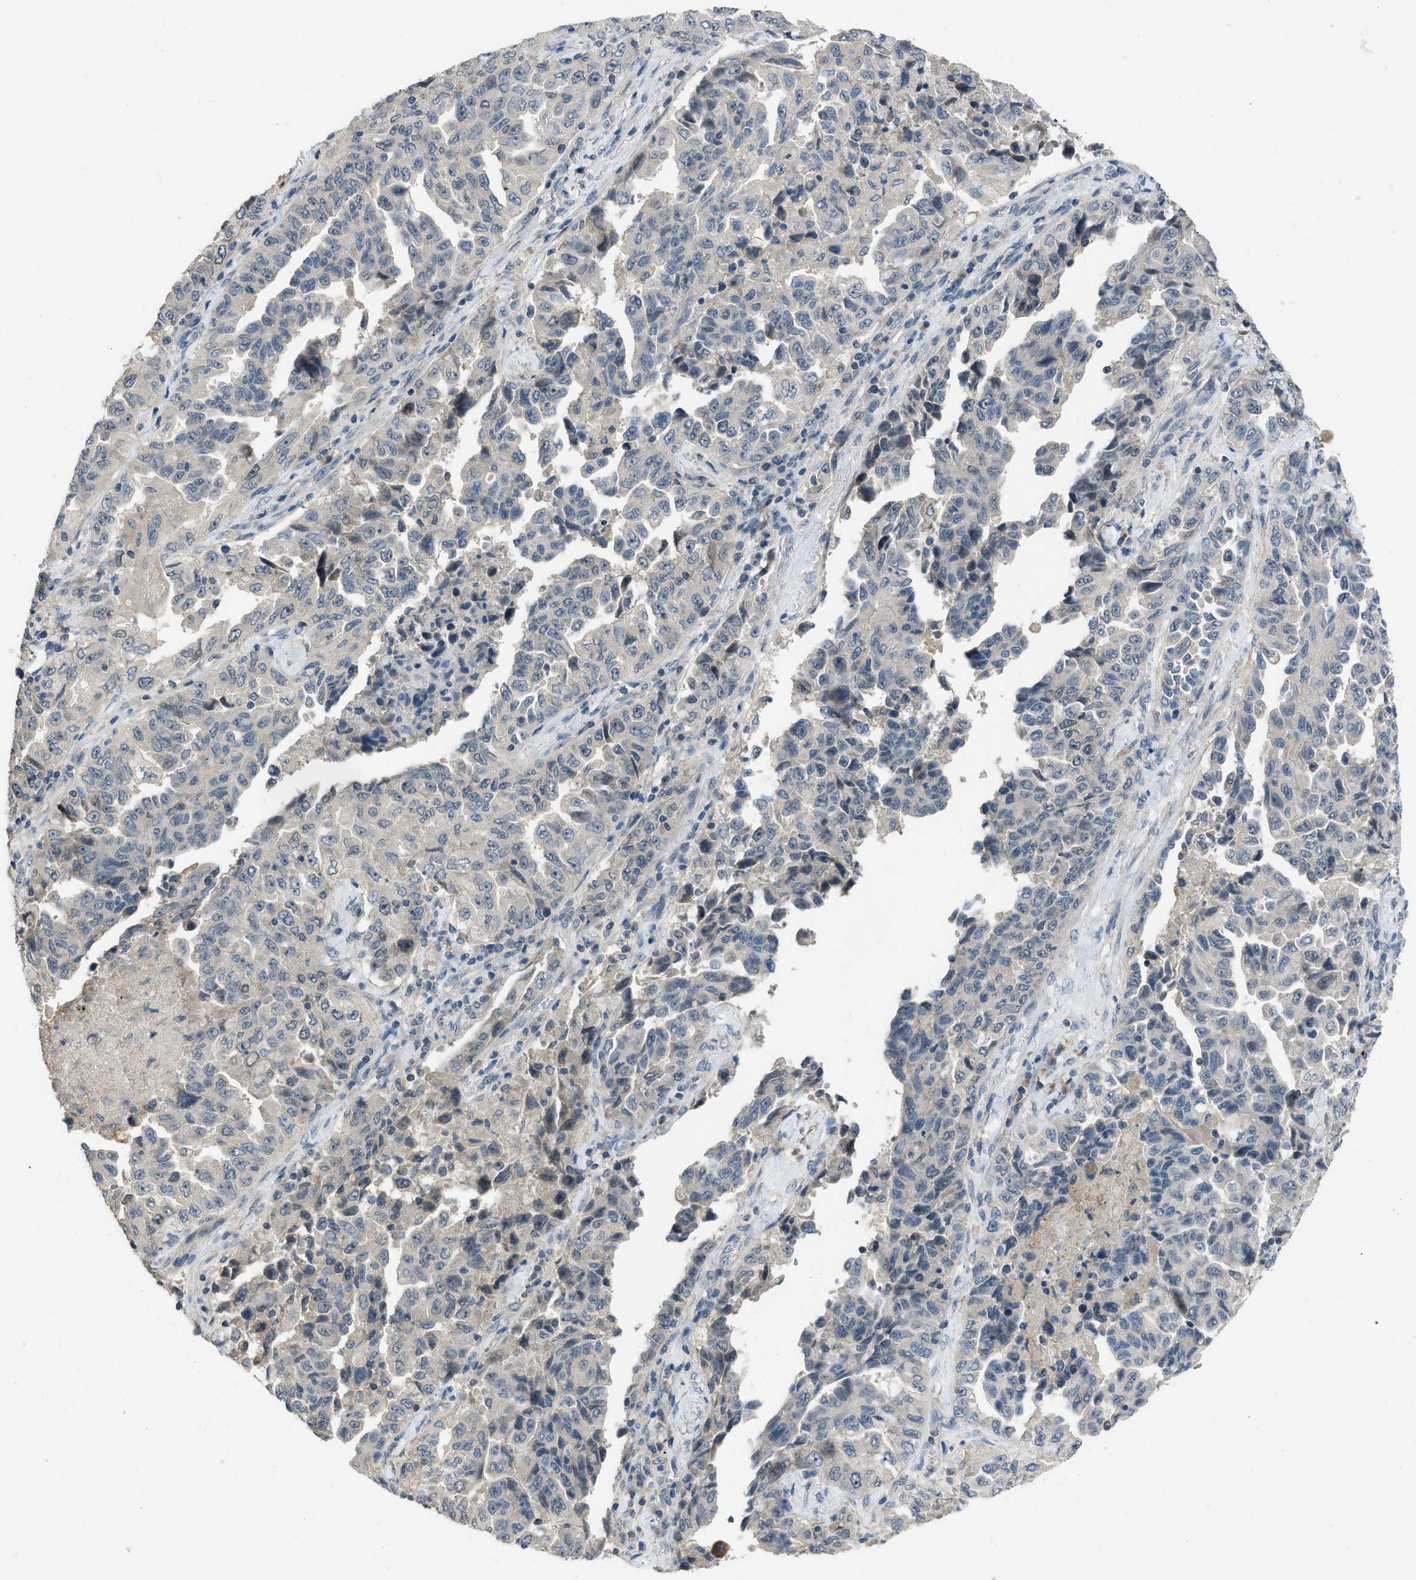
{"staining": {"intensity": "weak", "quantity": "<25%", "location": "cytoplasmic/membranous"}, "tissue": "lung cancer", "cell_type": "Tumor cells", "image_type": "cancer", "snomed": [{"axis": "morphology", "description": "Adenocarcinoma, NOS"}, {"axis": "topography", "description": "Lung"}], "caption": "Histopathology image shows no protein staining in tumor cells of lung cancer tissue. (DAB (3,3'-diaminobenzidine) immunohistochemistry, high magnification).", "gene": "MIS18A", "patient": {"sex": "female", "age": 51}}